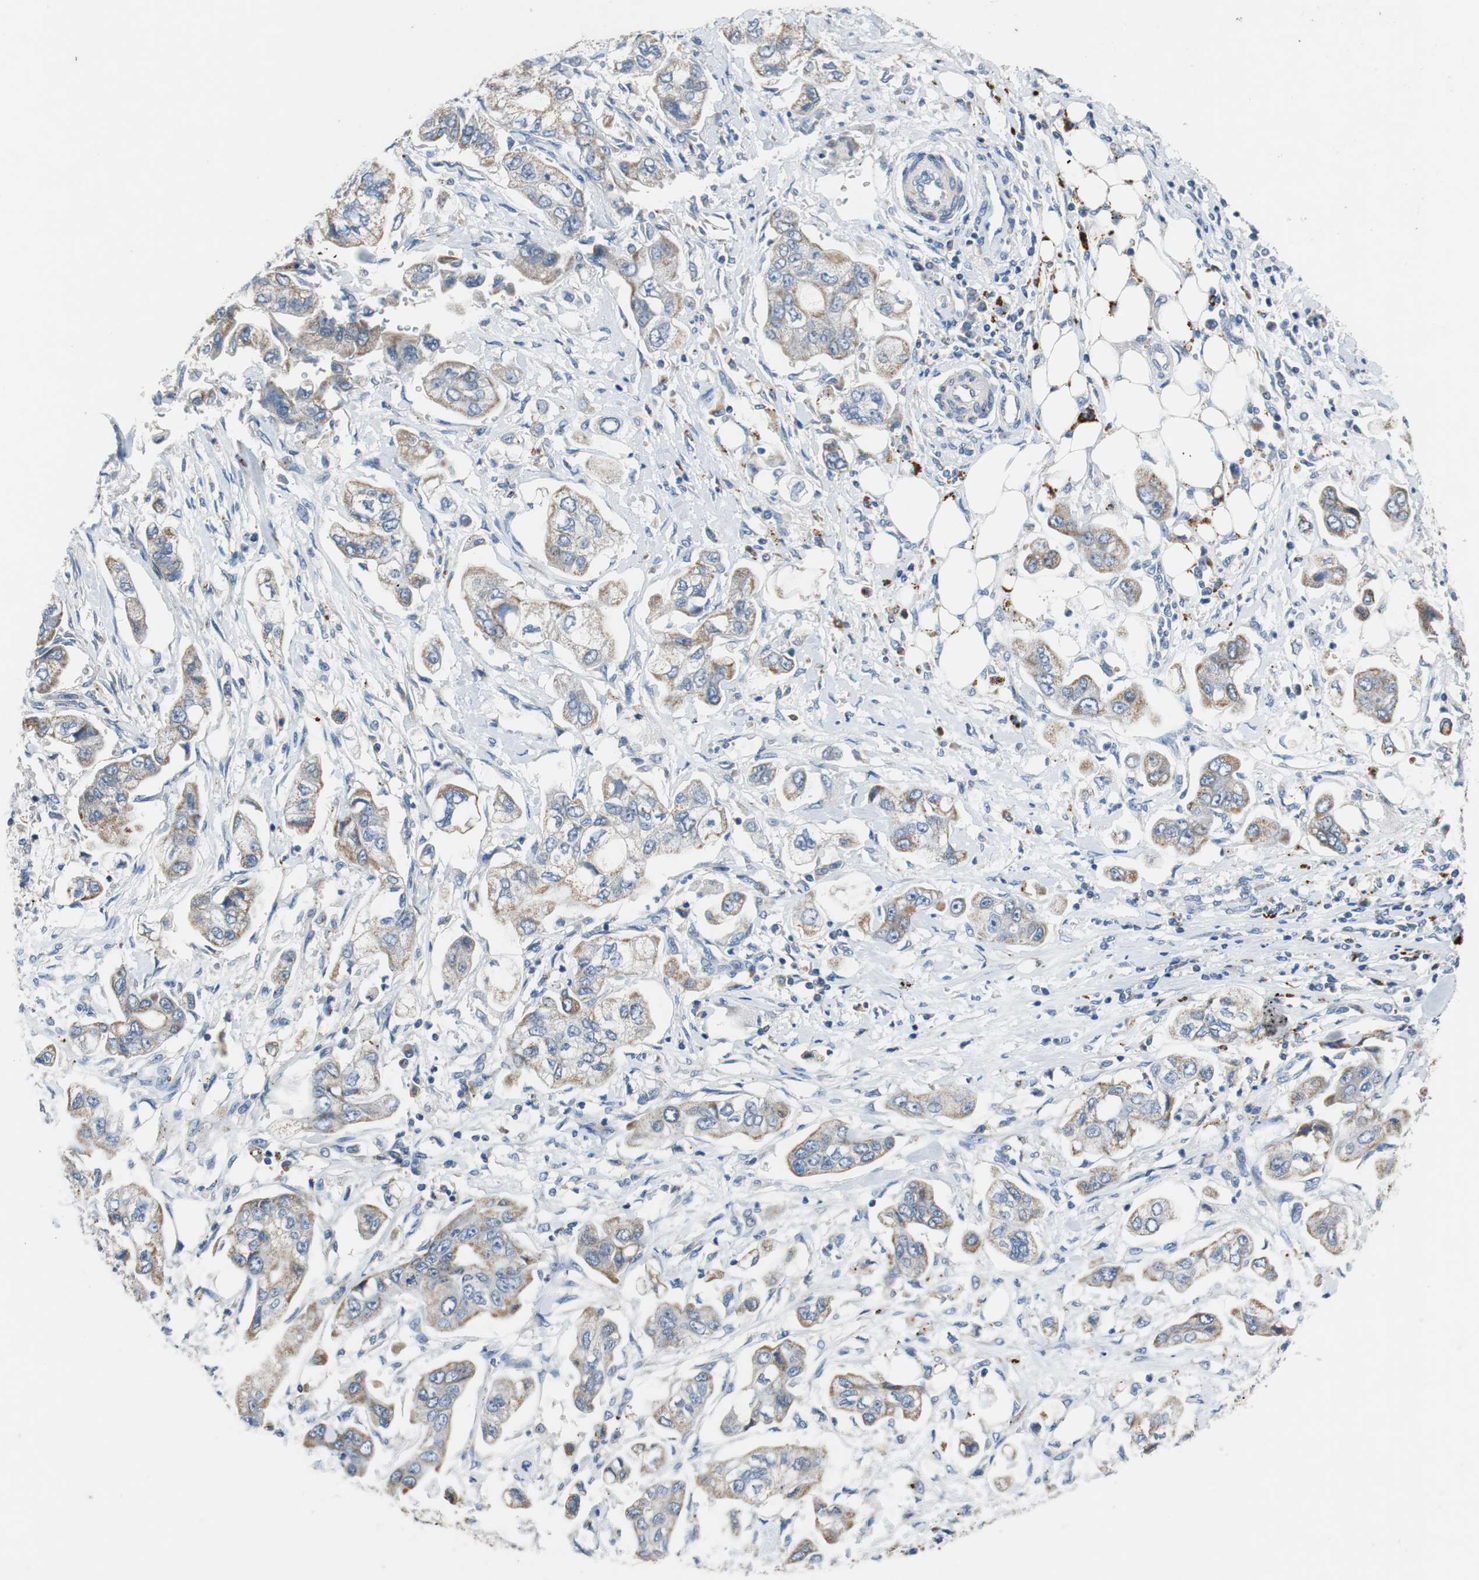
{"staining": {"intensity": "weak", "quantity": "25%-75%", "location": "cytoplasmic/membranous"}, "tissue": "stomach cancer", "cell_type": "Tumor cells", "image_type": "cancer", "snomed": [{"axis": "morphology", "description": "Adenocarcinoma, NOS"}, {"axis": "topography", "description": "Stomach"}], "caption": "Weak cytoplasmic/membranous positivity for a protein is appreciated in about 25%-75% of tumor cells of stomach cancer using IHC.", "gene": "NLGN1", "patient": {"sex": "male", "age": 62}}